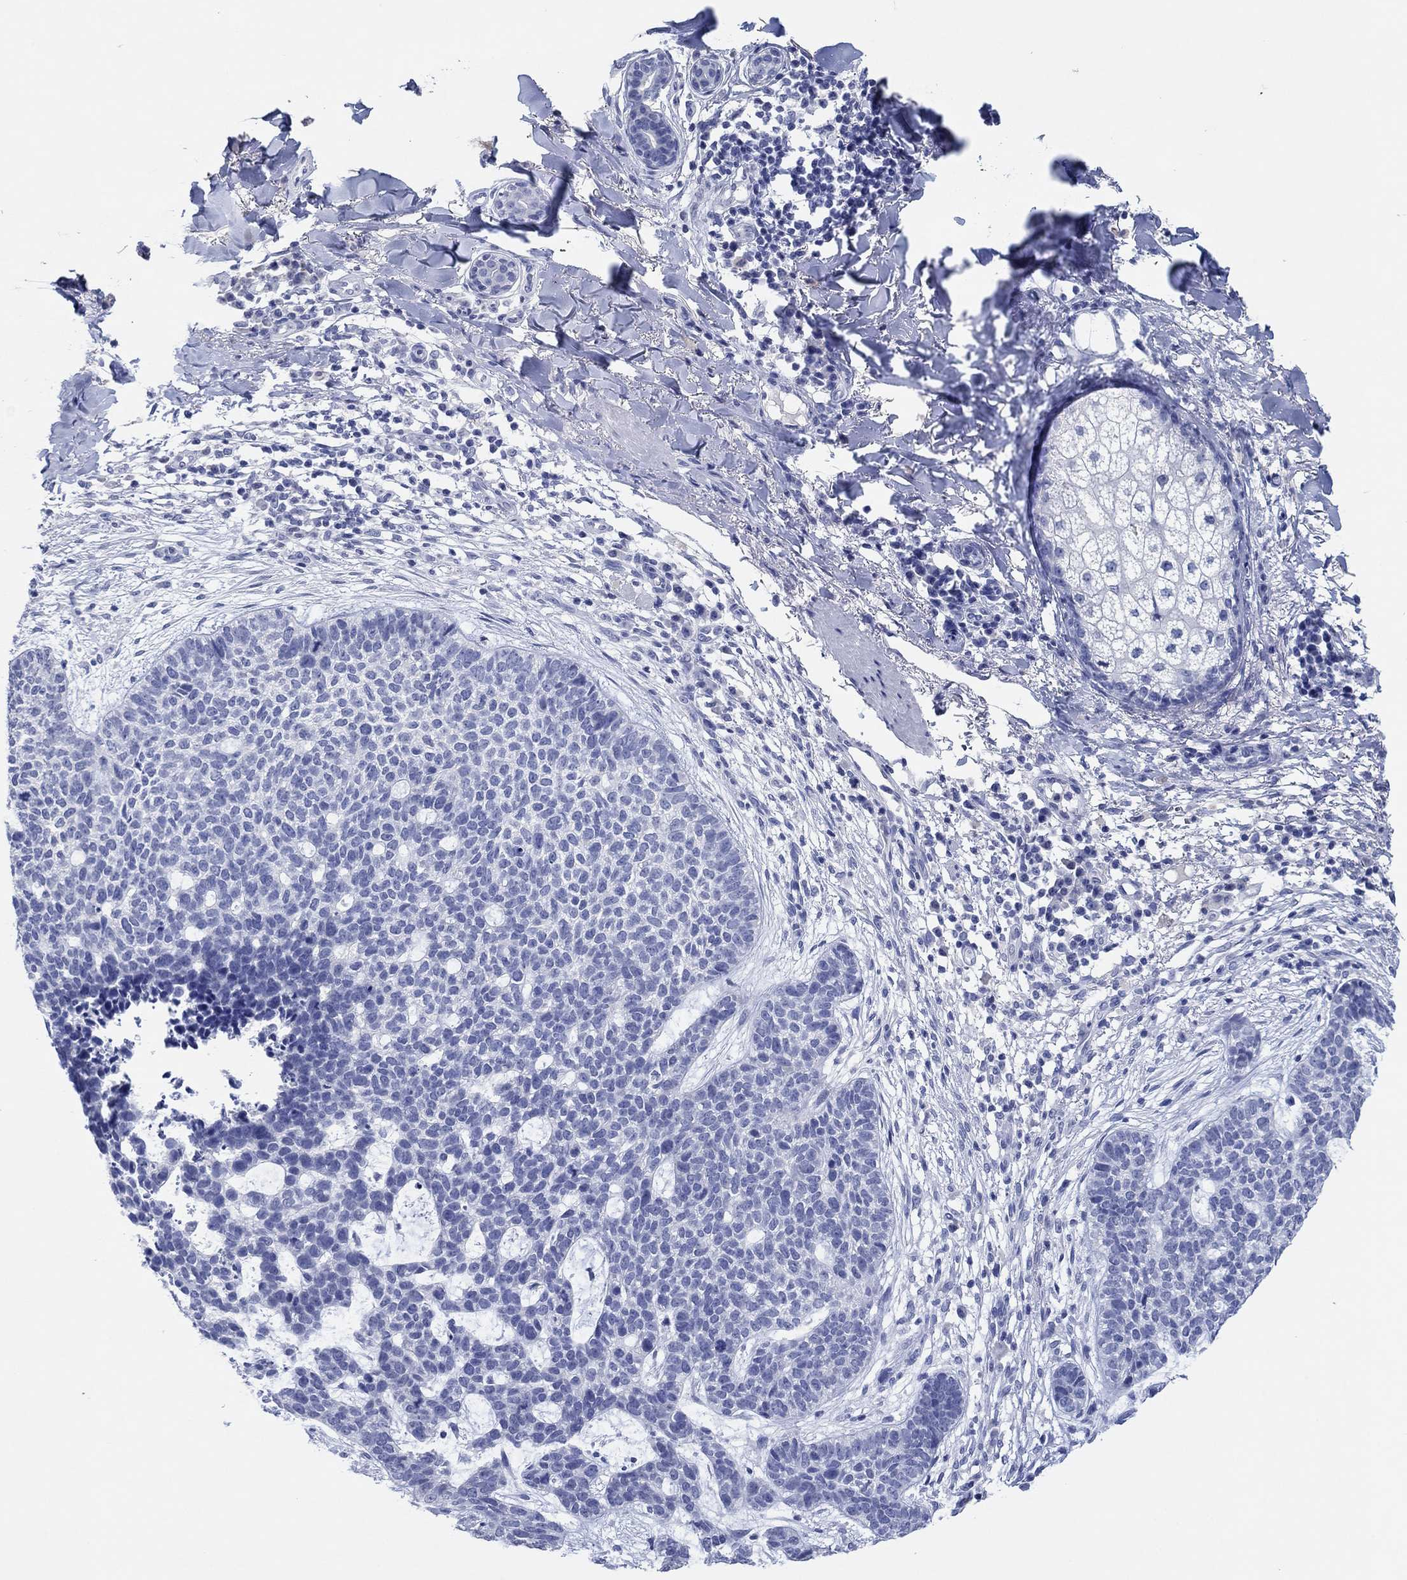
{"staining": {"intensity": "negative", "quantity": "none", "location": "none"}, "tissue": "skin cancer", "cell_type": "Tumor cells", "image_type": "cancer", "snomed": [{"axis": "morphology", "description": "Squamous cell carcinoma, NOS"}, {"axis": "topography", "description": "Skin"}], "caption": "Immunohistochemical staining of skin cancer (squamous cell carcinoma) shows no significant staining in tumor cells.", "gene": "POU5F1", "patient": {"sex": "male", "age": 88}}